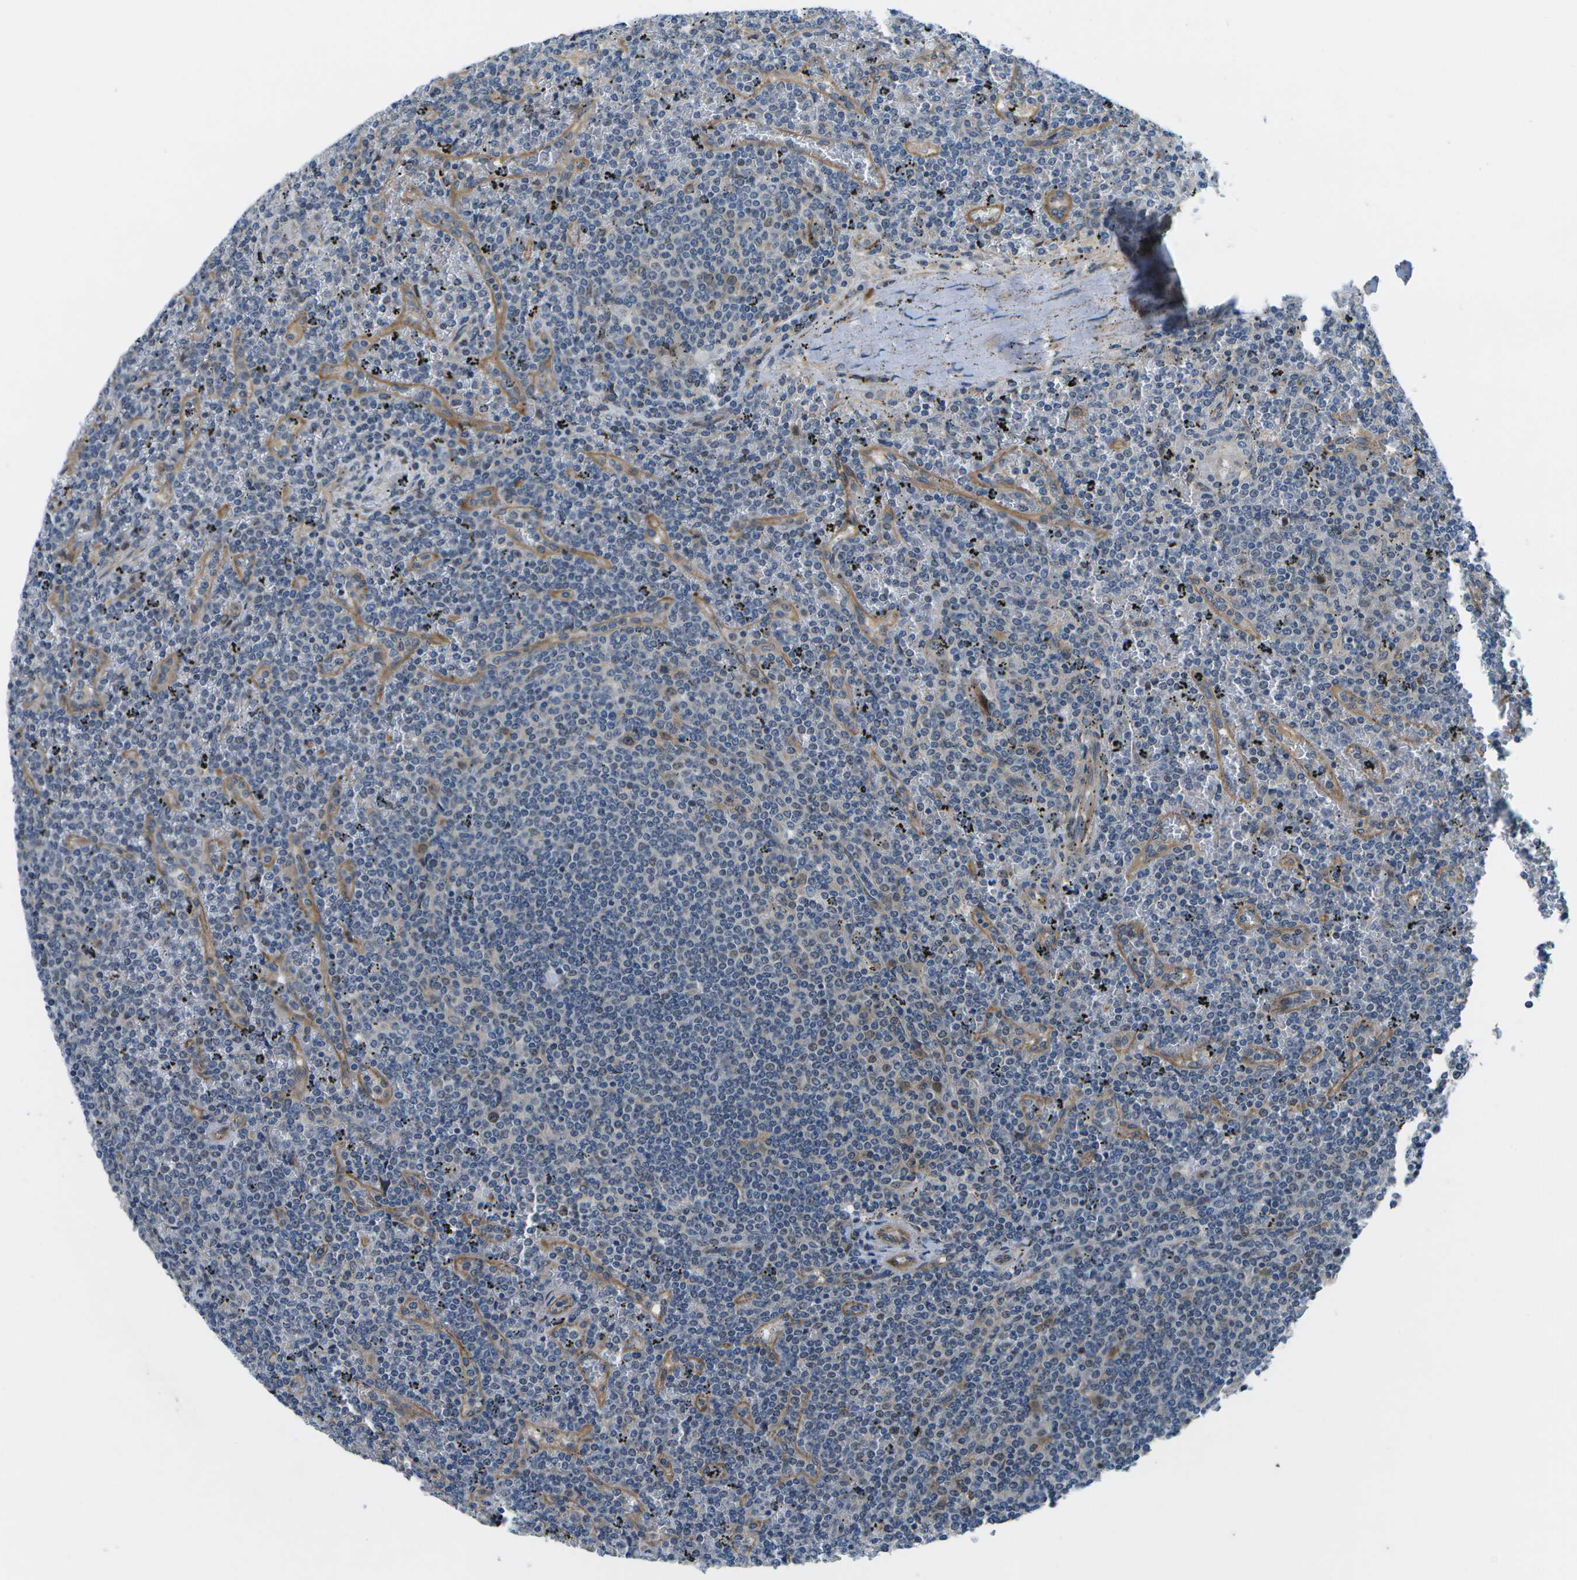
{"staining": {"intensity": "weak", "quantity": "<25%", "location": "cytoplasmic/membranous"}, "tissue": "lymphoma", "cell_type": "Tumor cells", "image_type": "cancer", "snomed": [{"axis": "morphology", "description": "Malignant lymphoma, non-Hodgkin's type, Low grade"}, {"axis": "topography", "description": "Spleen"}], "caption": "Tumor cells are negative for protein expression in human lymphoma.", "gene": "P3H1", "patient": {"sex": "female", "age": 19}}